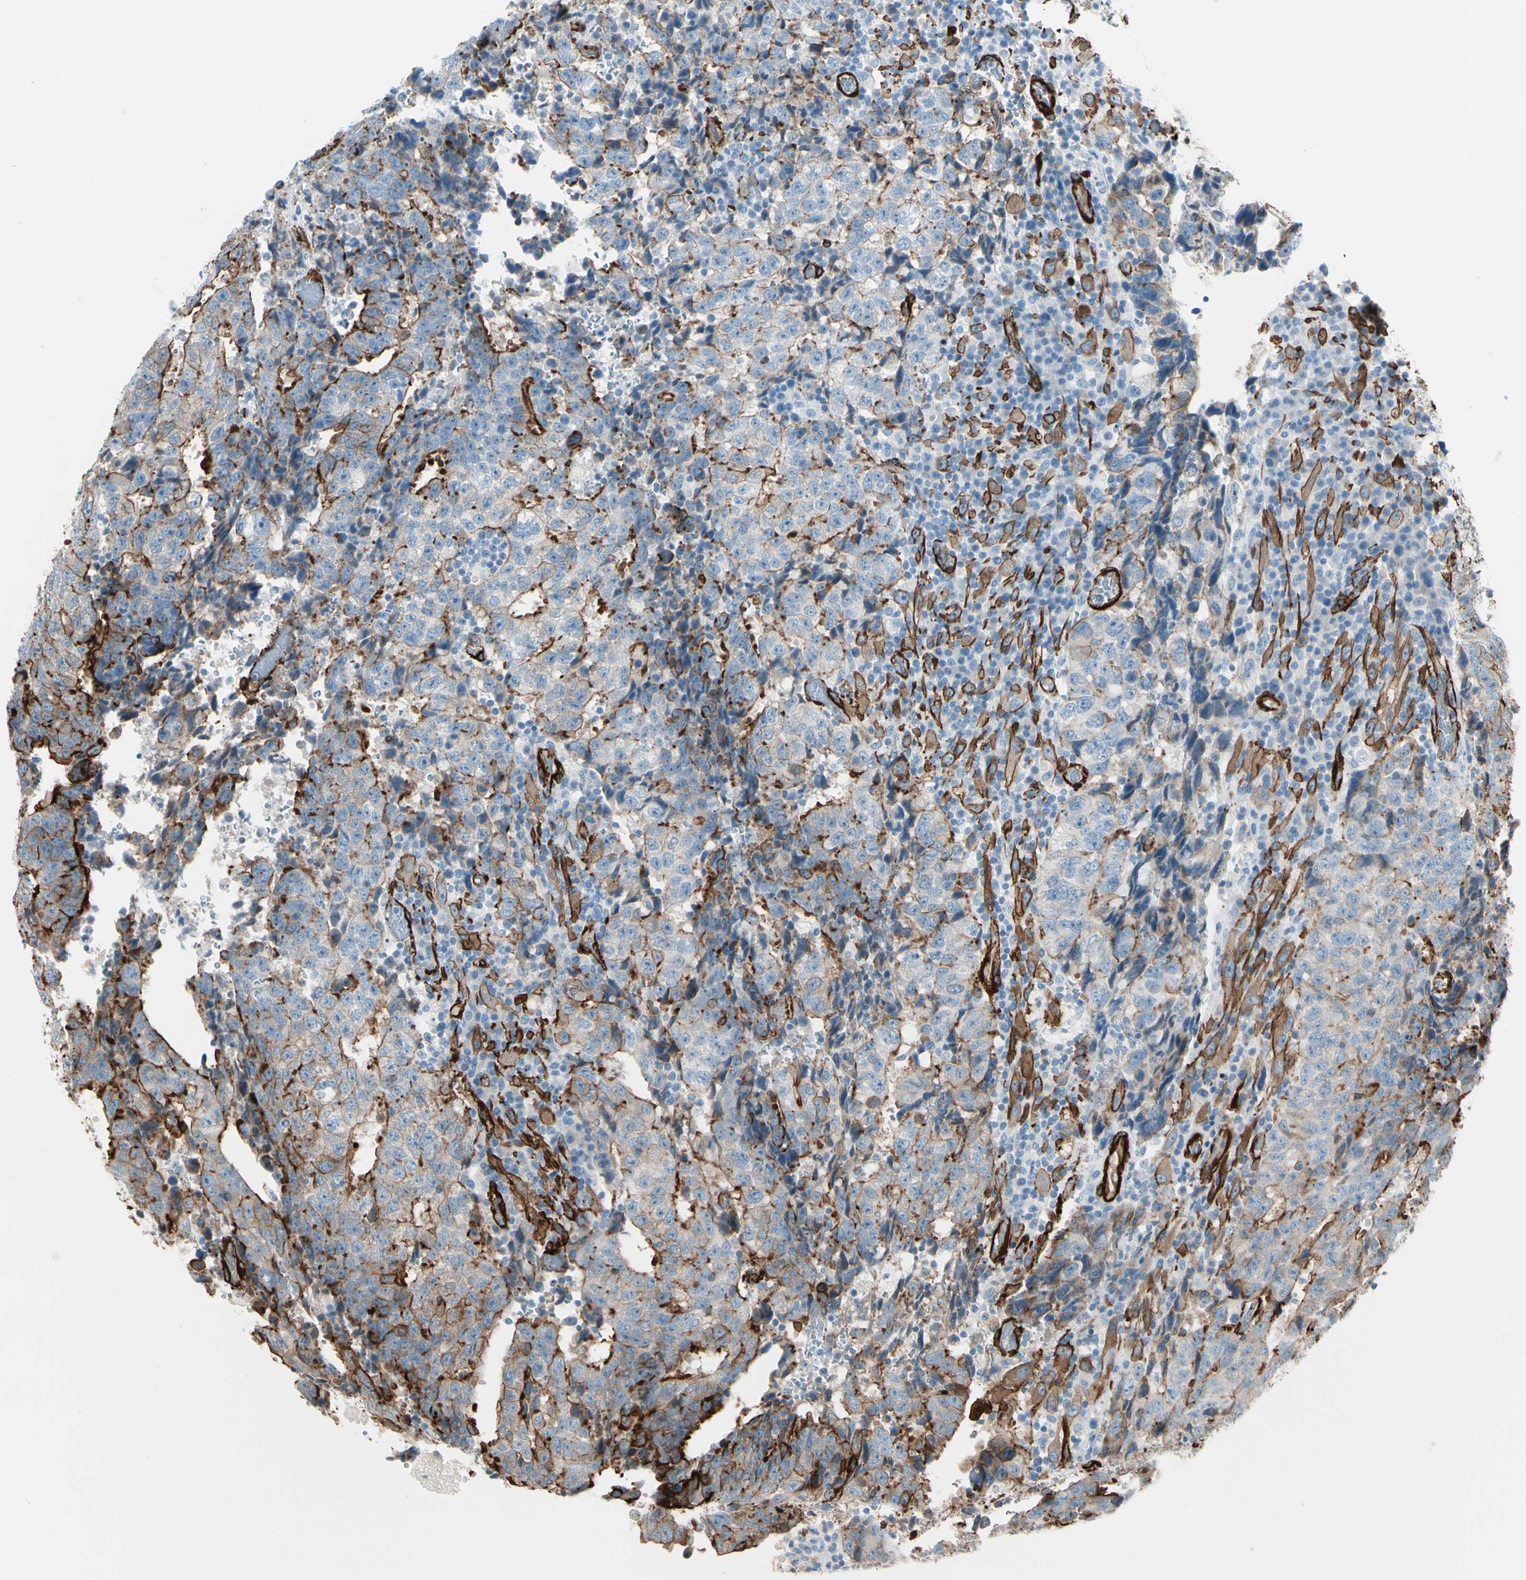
{"staining": {"intensity": "weak", "quantity": "25%-75%", "location": "cytoplasmic/membranous"}, "tissue": "testis cancer", "cell_type": "Tumor cells", "image_type": "cancer", "snomed": [{"axis": "morphology", "description": "Necrosis, NOS"}, {"axis": "morphology", "description": "Carcinoma, Embryonal, NOS"}, {"axis": "topography", "description": "Testis"}], "caption": "Immunohistochemical staining of human testis cancer reveals weak cytoplasmic/membranous protein positivity in about 25%-75% of tumor cells. Nuclei are stained in blue.", "gene": "CALD1", "patient": {"sex": "male", "age": 19}}